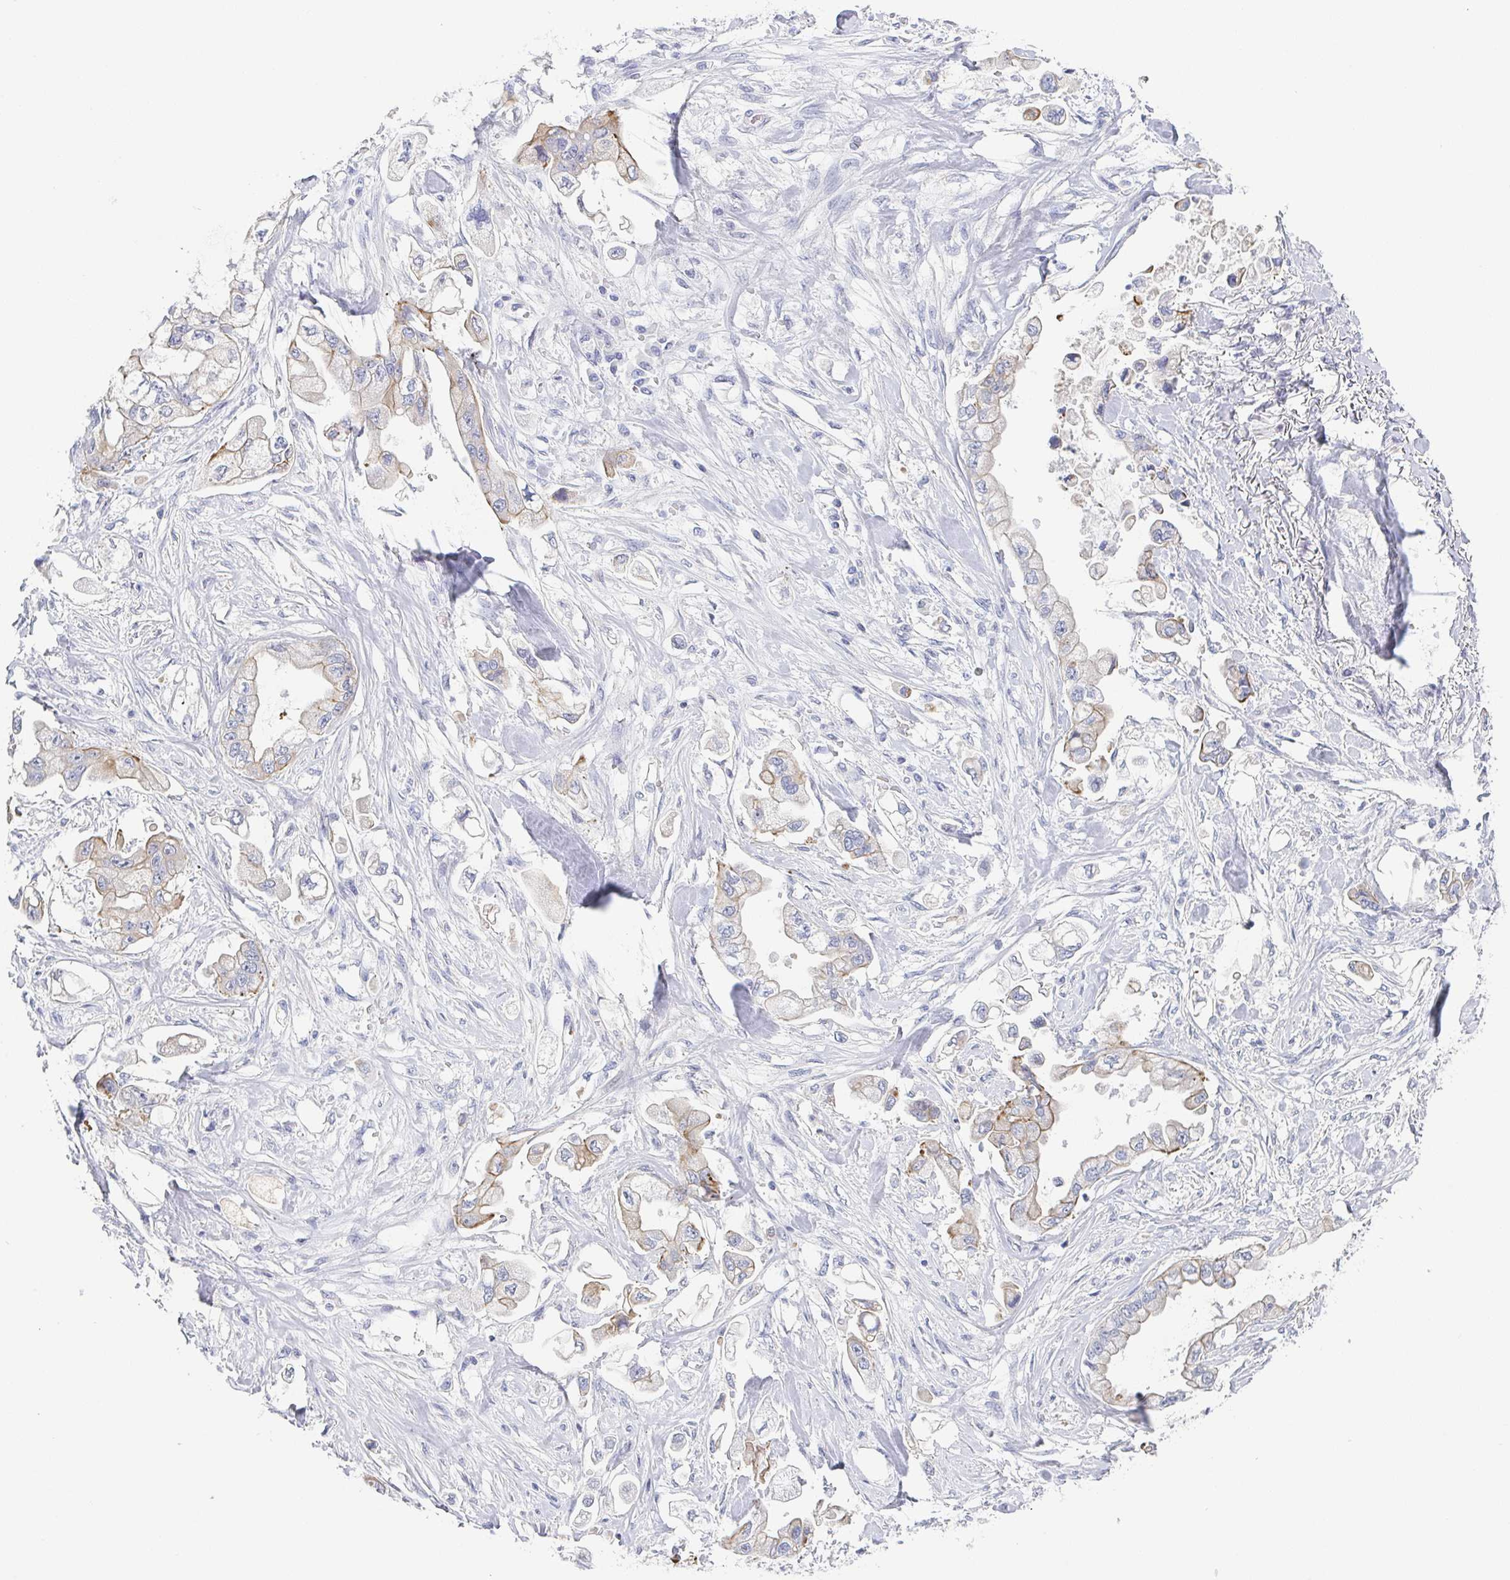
{"staining": {"intensity": "weak", "quantity": "<25%", "location": "cytoplasmic/membranous"}, "tissue": "stomach cancer", "cell_type": "Tumor cells", "image_type": "cancer", "snomed": [{"axis": "morphology", "description": "Adenocarcinoma, NOS"}, {"axis": "topography", "description": "Stomach"}], "caption": "Tumor cells are negative for brown protein staining in adenocarcinoma (stomach). (DAB IHC with hematoxylin counter stain).", "gene": "RHOV", "patient": {"sex": "male", "age": 62}}